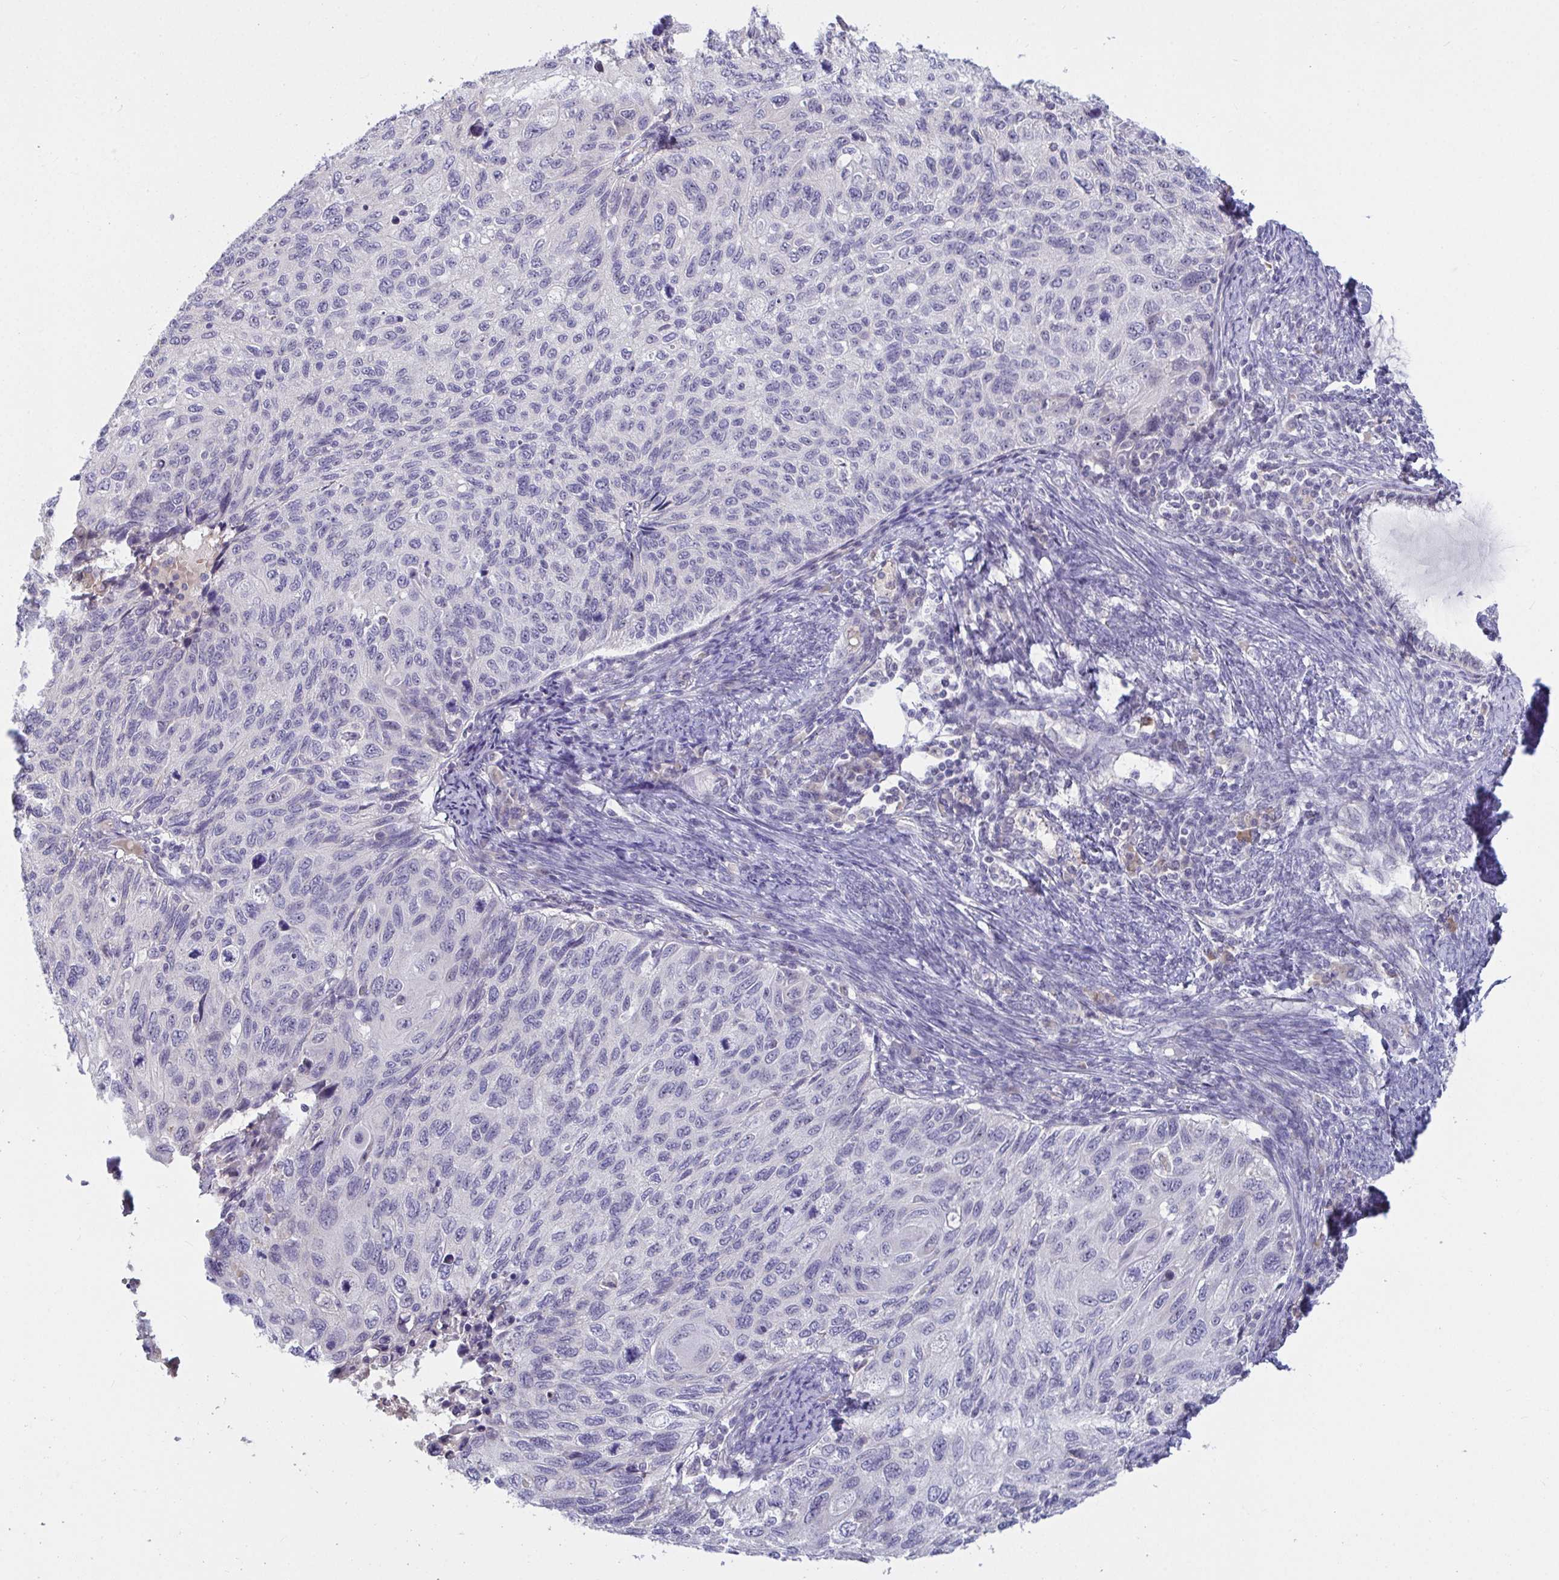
{"staining": {"intensity": "negative", "quantity": "none", "location": "none"}, "tissue": "cervical cancer", "cell_type": "Tumor cells", "image_type": "cancer", "snomed": [{"axis": "morphology", "description": "Squamous cell carcinoma, NOS"}, {"axis": "topography", "description": "Cervix"}], "caption": "IHC photomicrograph of neoplastic tissue: cervical squamous cell carcinoma stained with DAB reveals no significant protein positivity in tumor cells.", "gene": "MYC", "patient": {"sex": "female", "age": 70}}